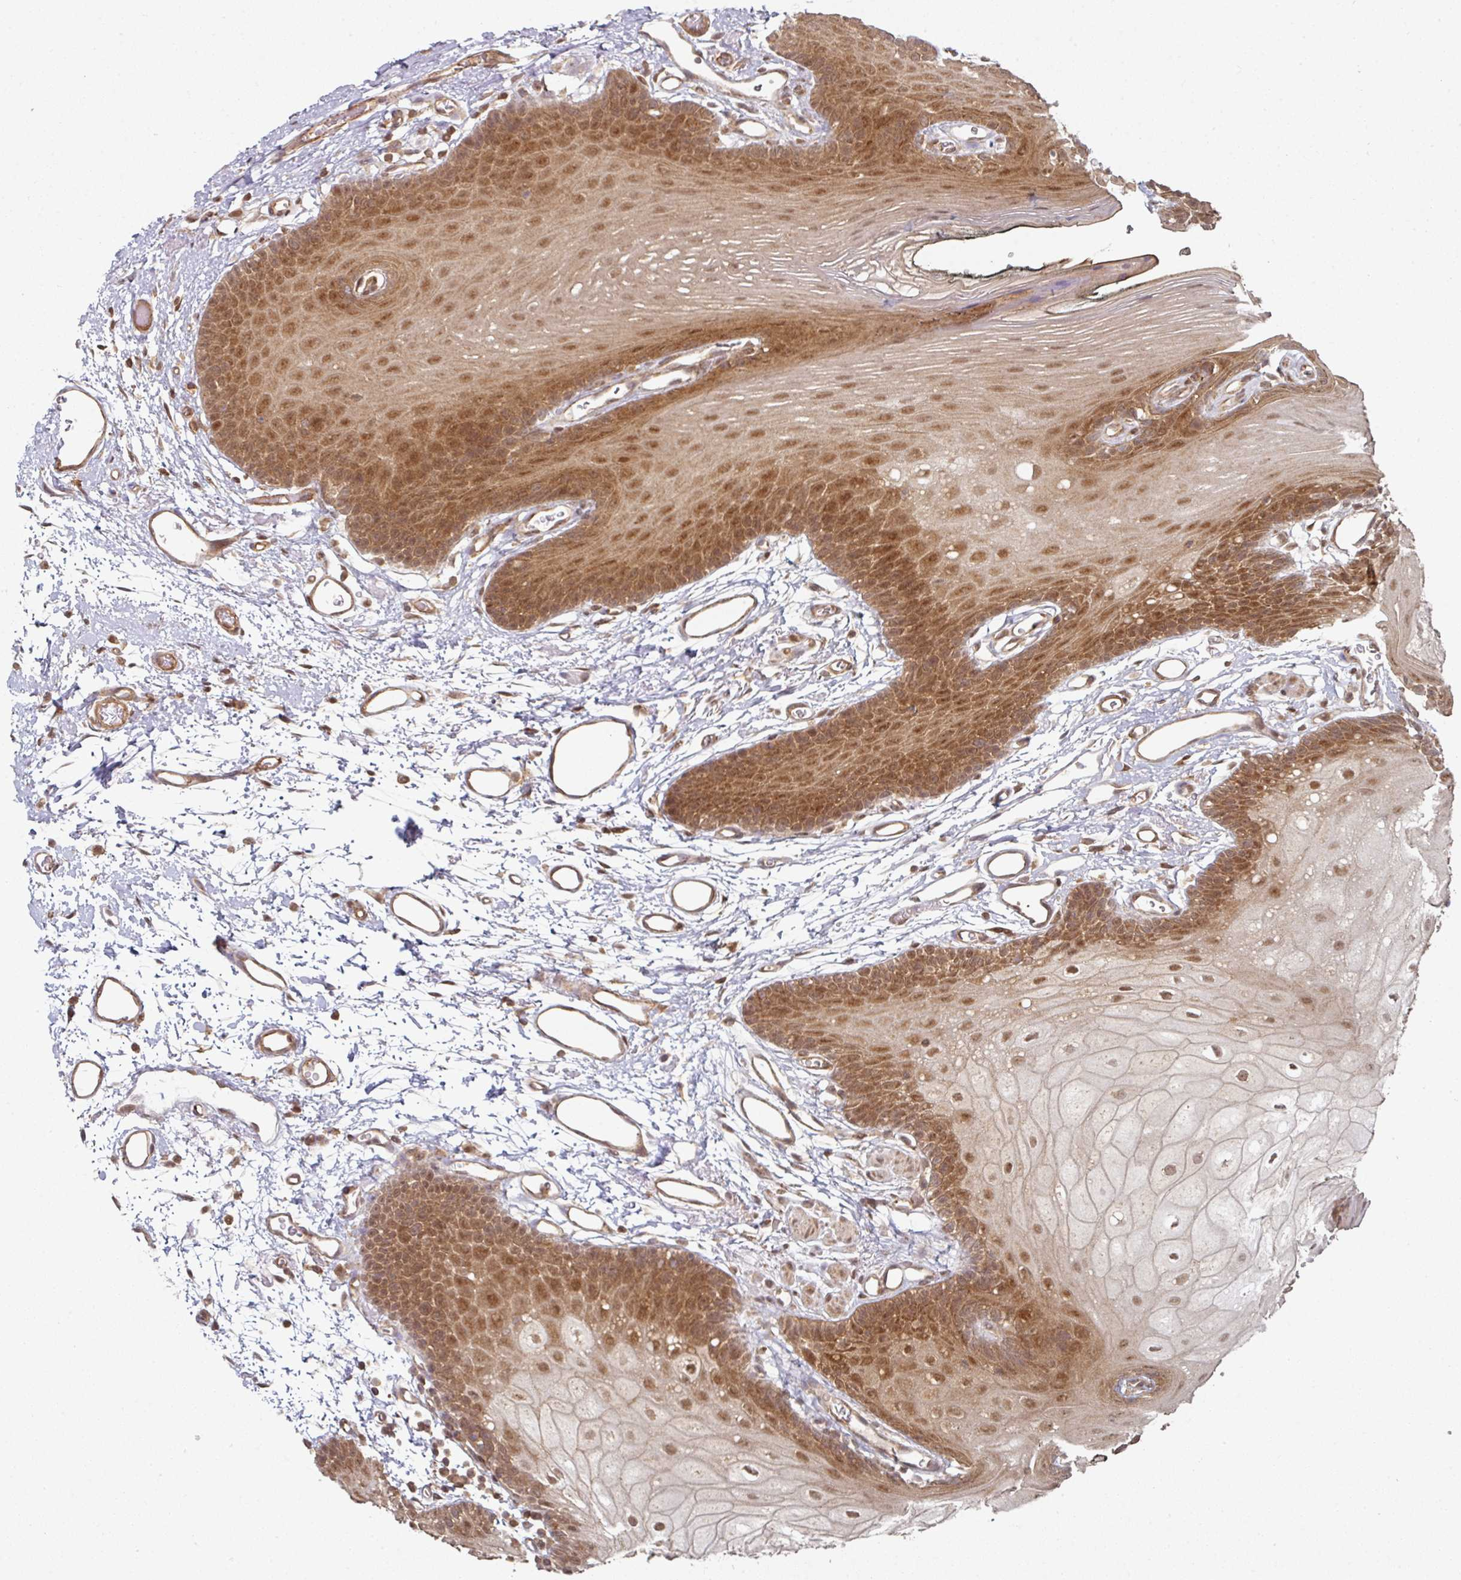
{"staining": {"intensity": "moderate", "quantity": ">75%", "location": "cytoplasmic/membranous,nuclear"}, "tissue": "oral mucosa", "cell_type": "Squamous epithelial cells", "image_type": "normal", "snomed": [{"axis": "morphology", "description": "Normal tissue, NOS"}, {"axis": "morphology", "description": "Squamous cell carcinoma, NOS"}, {"axis": "topography", "description": "Oral tissue"}, {"axis": "topography", "description": "Head-Neck"}], "caption": "Approximately >75% of squamous epithelial cells in normal oral mucosa exhibit moderate cytoplasmic/membranous,nuclear protein staining as visualized by brown immunohistochemical staining.", "gene": "PSME3IP1", "patient": {"sex": "female", "age": 81}}